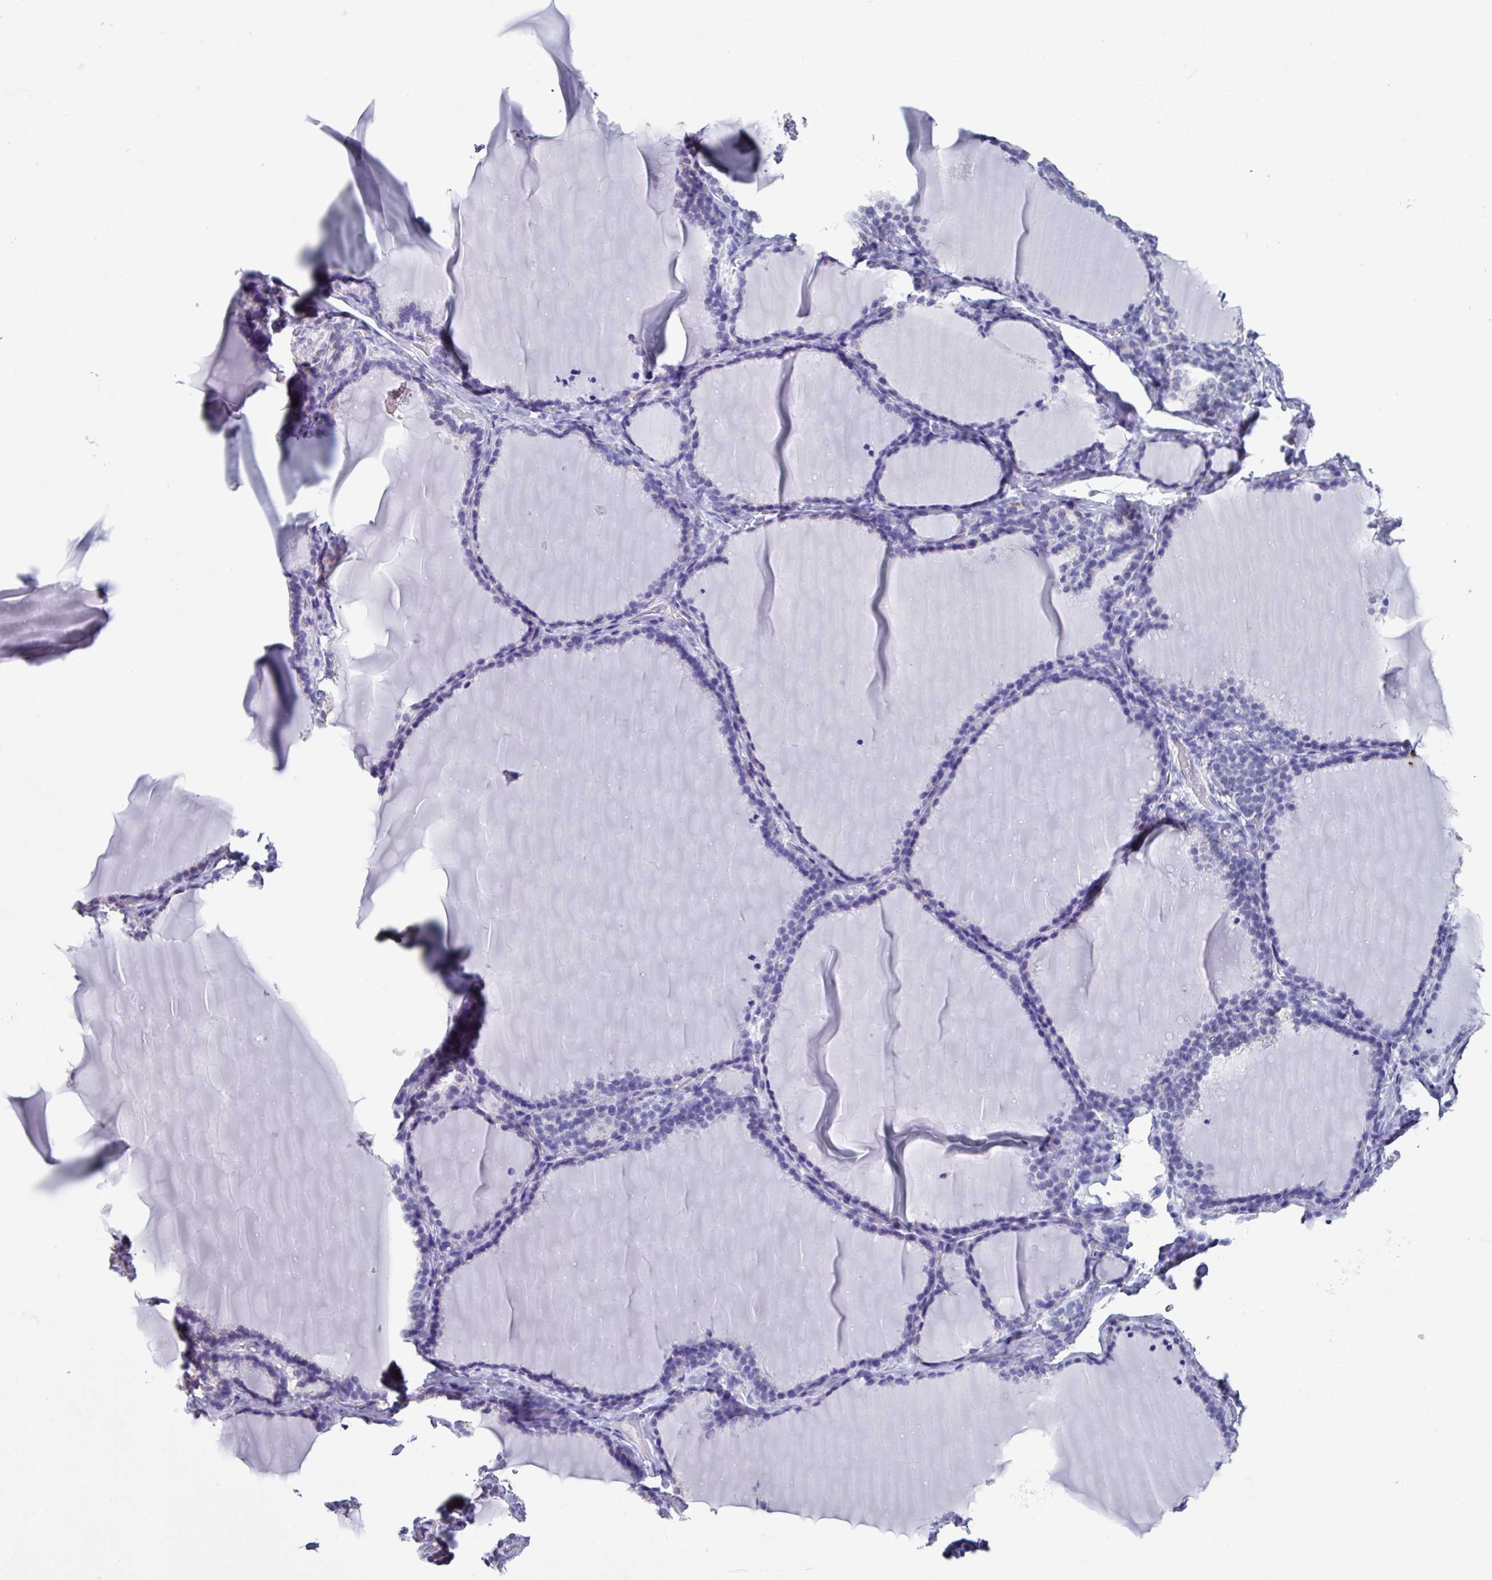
{"staining": {"intensity": "weak", "quantity": "<25%", "location": "cytoplasmic/membranous"}, "tissue": "thyroid gland", "cell_type": "Glandular cells", "image_type": "normal", "snomed": [{"axis": "morphology", "description": "Normal tissue, NOS"}, {"axis": "topography", "description": "Thyroid gland"}], "caption": "Immunohistochemistry photomicrograph of benign thyroid gland: thyroid gland stained with DAB displays no significant protein staining in glandular cells. (Brightfield microscopy of DAB IHC at high magnification).", "gene": "PUF60", "patient": {"sex": "female", "age": 31}}